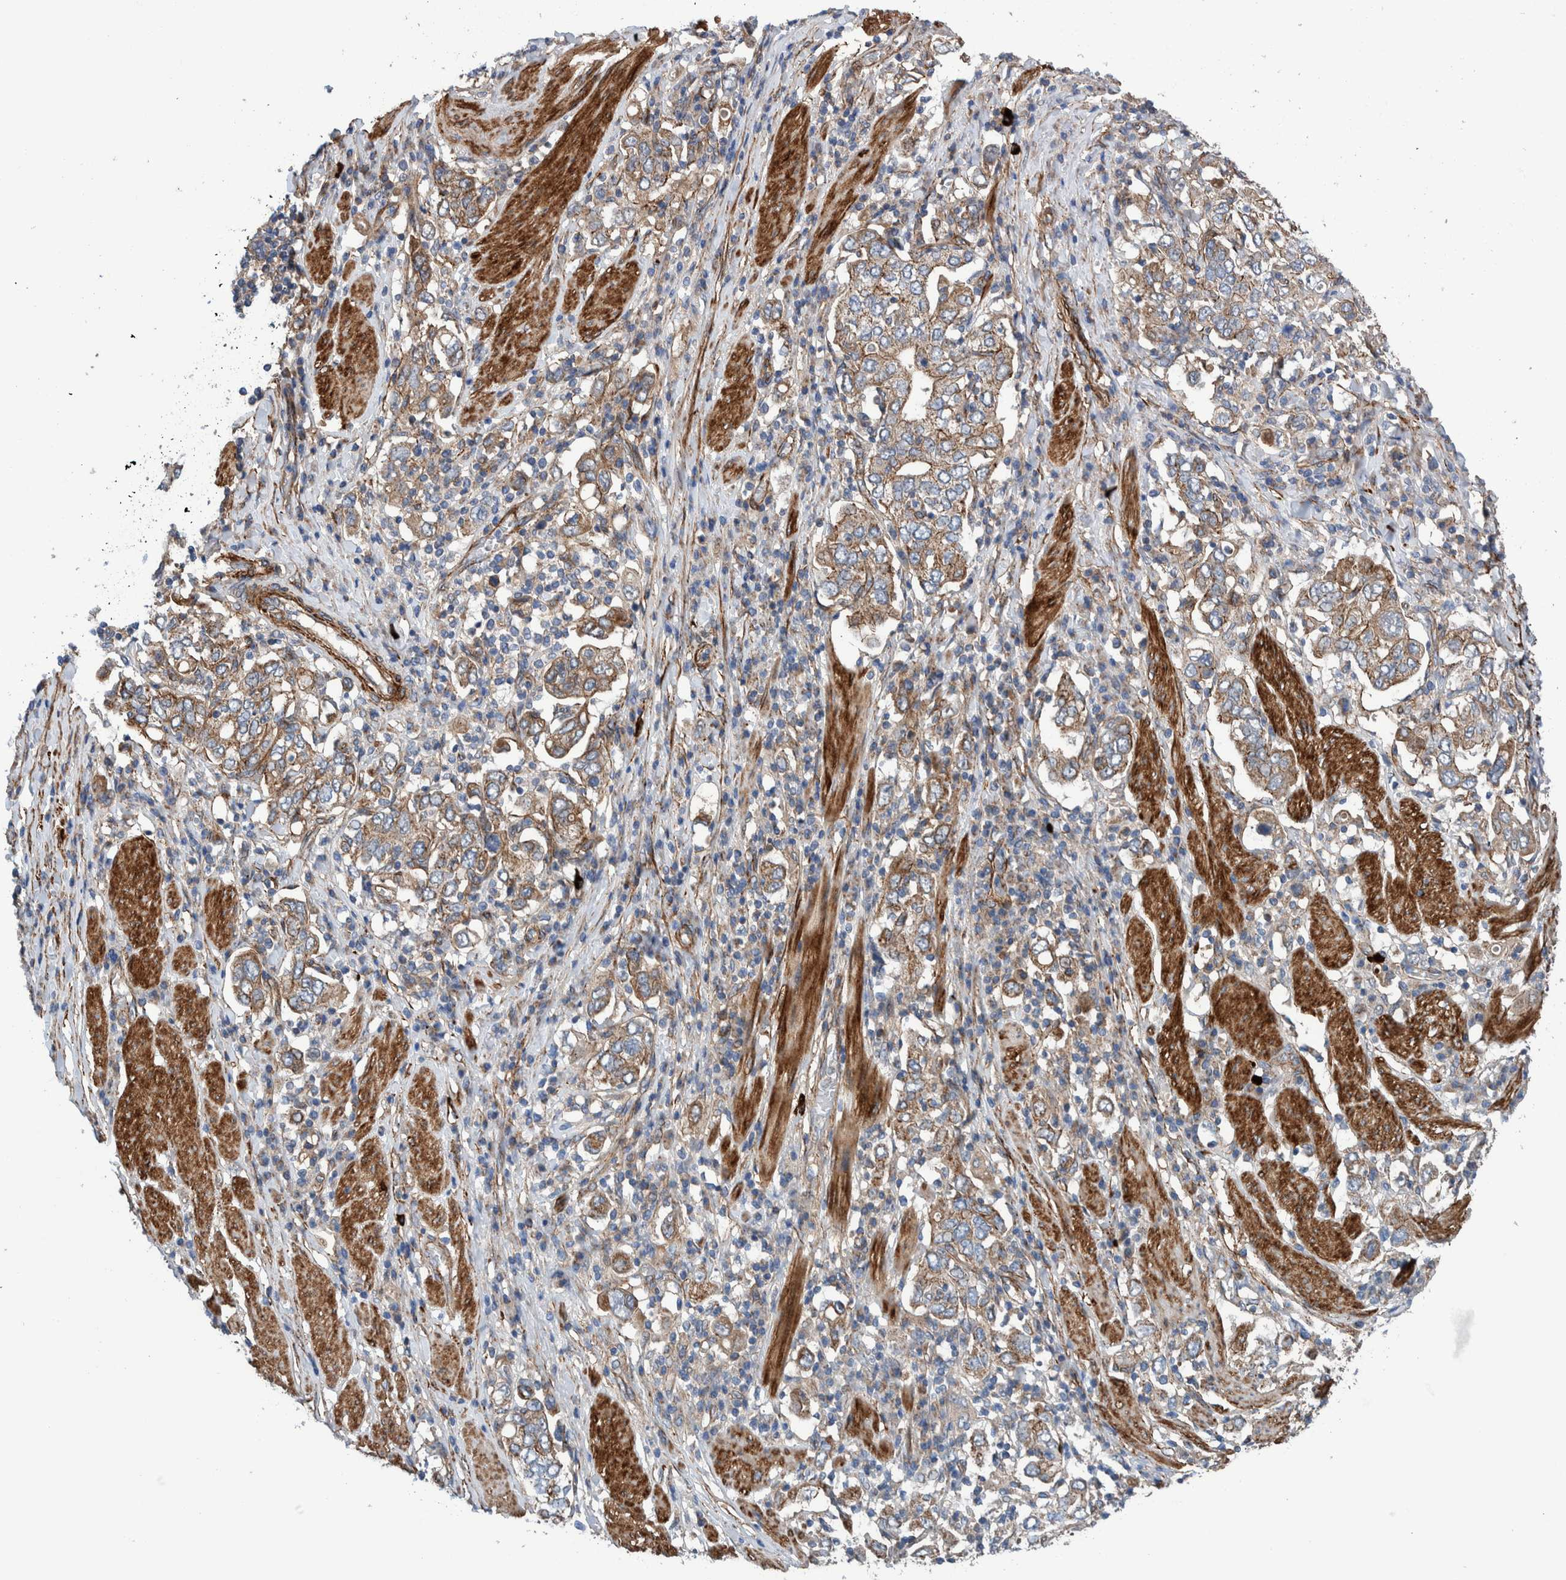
{"staining": {"intensity": "weak", "quantity": "25%-75%", "location": "cytoplasmic/membranous"}, "tissue": "stomach cancer", "cell_type": "Tumor cells", "image_type": "cancer", "snomed": [{"axis": "morphology", "description": "Adenocarcinoma, NOS"}, {"axis": "topography", "description": "Stomach, upper"}], "caption": "The histopathology image exhibits a brown stain indicating the presence of a protein in the cytoplasmic/membranous of tumor cells in stomach cancer (adenocarcinoma).", "gene": "SLC25A10", "patient": {"sex": "male", "age": 62}}